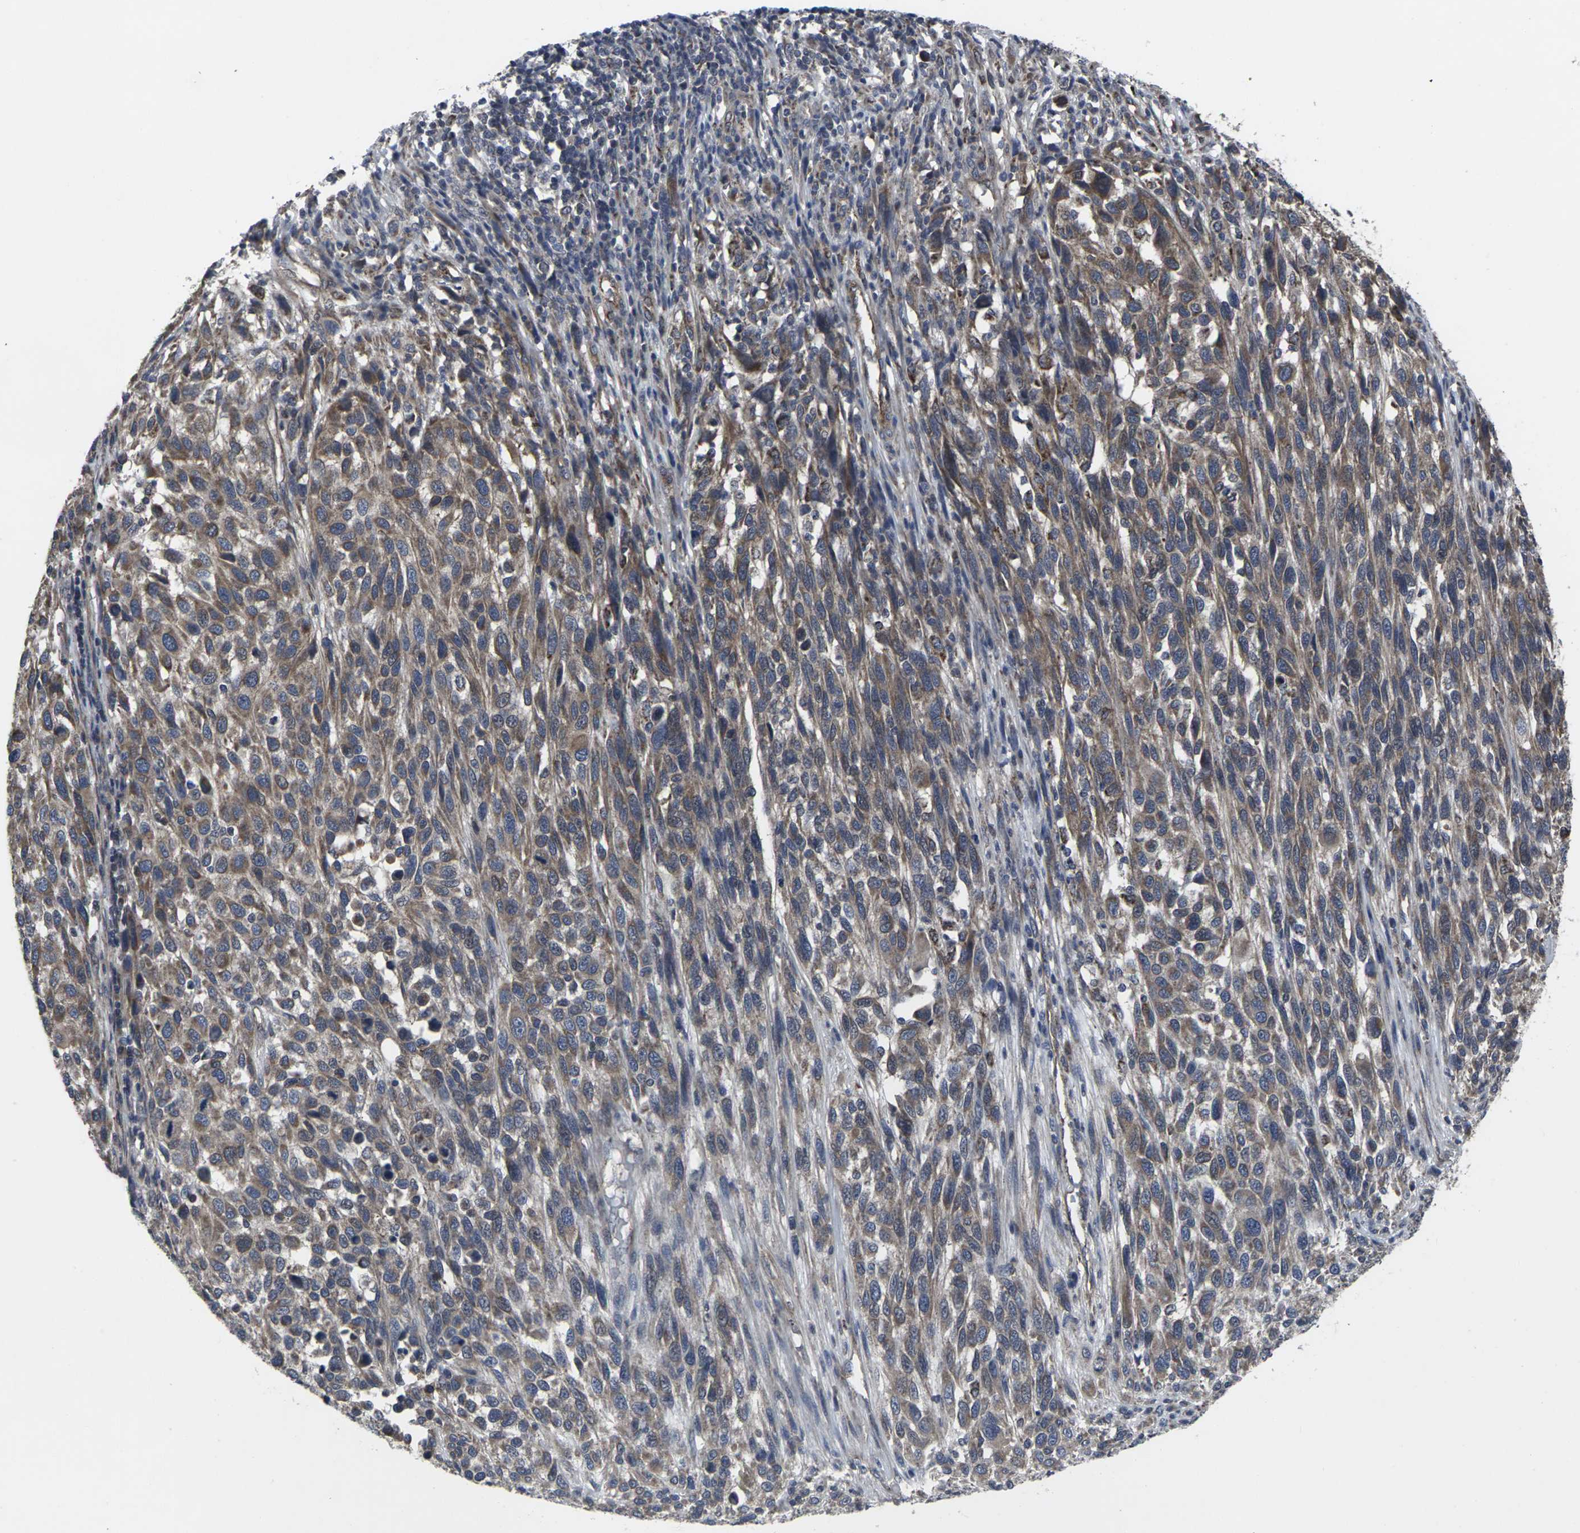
{"staining": {"intensity": "moderate", "quantity": ">75%", "location": "cytoplasmic/membranous"}, "tissue": "melanoma", "cell_type": "Tumor cells", "image_type": "cancer", "snomed": [{"axis": "morphology", "description": "Malignant melanoma, Metastatic site"}, {"axis": "topography", "description": "Lymph node"}], "caption": "Immunohistochemical staining of melanoma displays moderate cytoplasmic/membranous protein expression in about >75% of tumor cells.", "gene": "MAPKAPK2", "patient": {"sex": "male", "age": 61}}